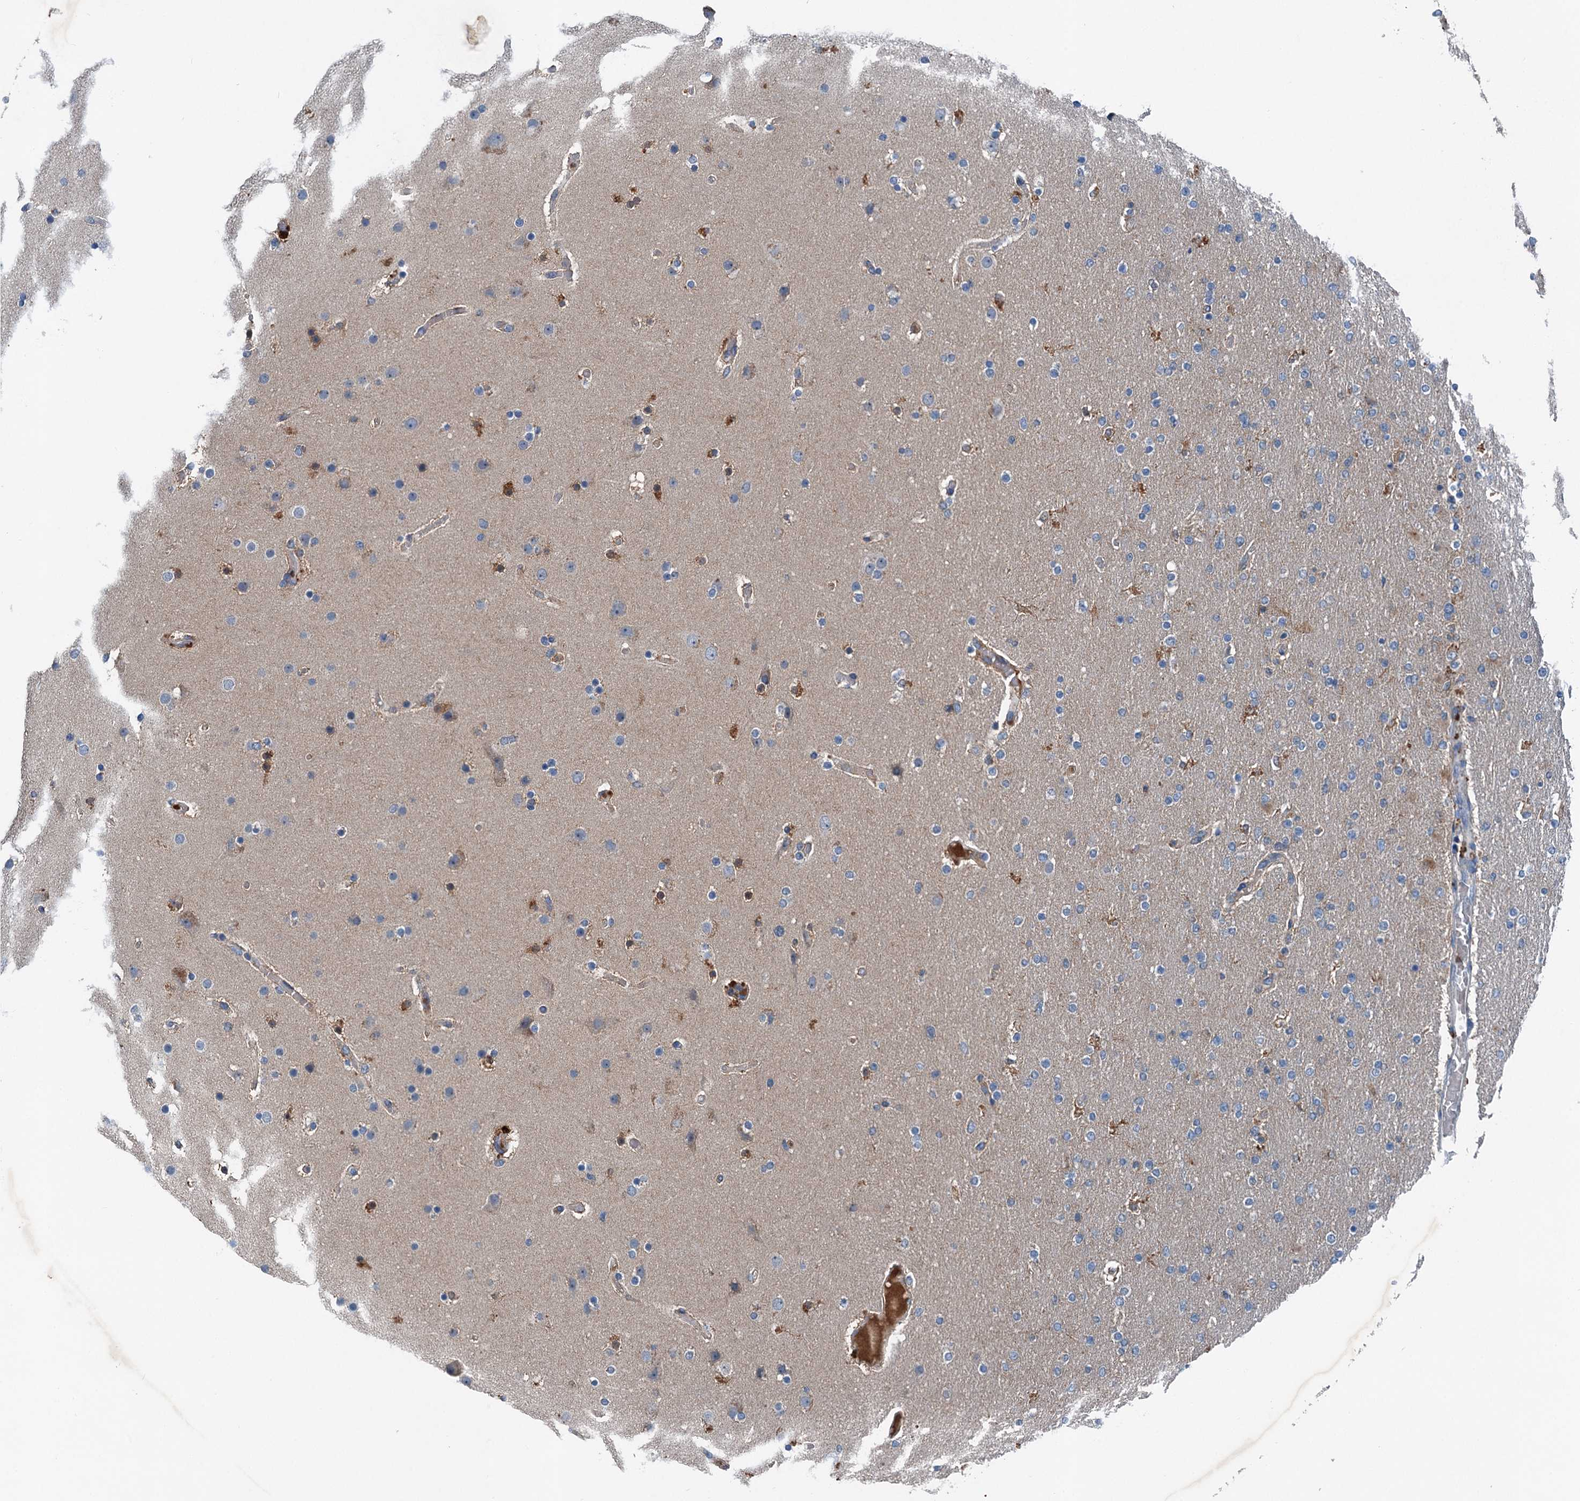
{"staining": {"intensity": "negative", "quantity": "none", "location": "none"}, "tissue": "glioma", "cell_type": "Tumor cells", "image_type": "cancer", "snomed": [{"axis": "morphology", "description": "Glioma, malignant, High grade"}, {"axis": "topography", "description": "Cerebral cortex"}], "caption": "Tumor cells show no significant protein staining in malignant glioma (high-grade).", "gene": "PDSS1", "patient": {"sex": "female", "age": 36}}